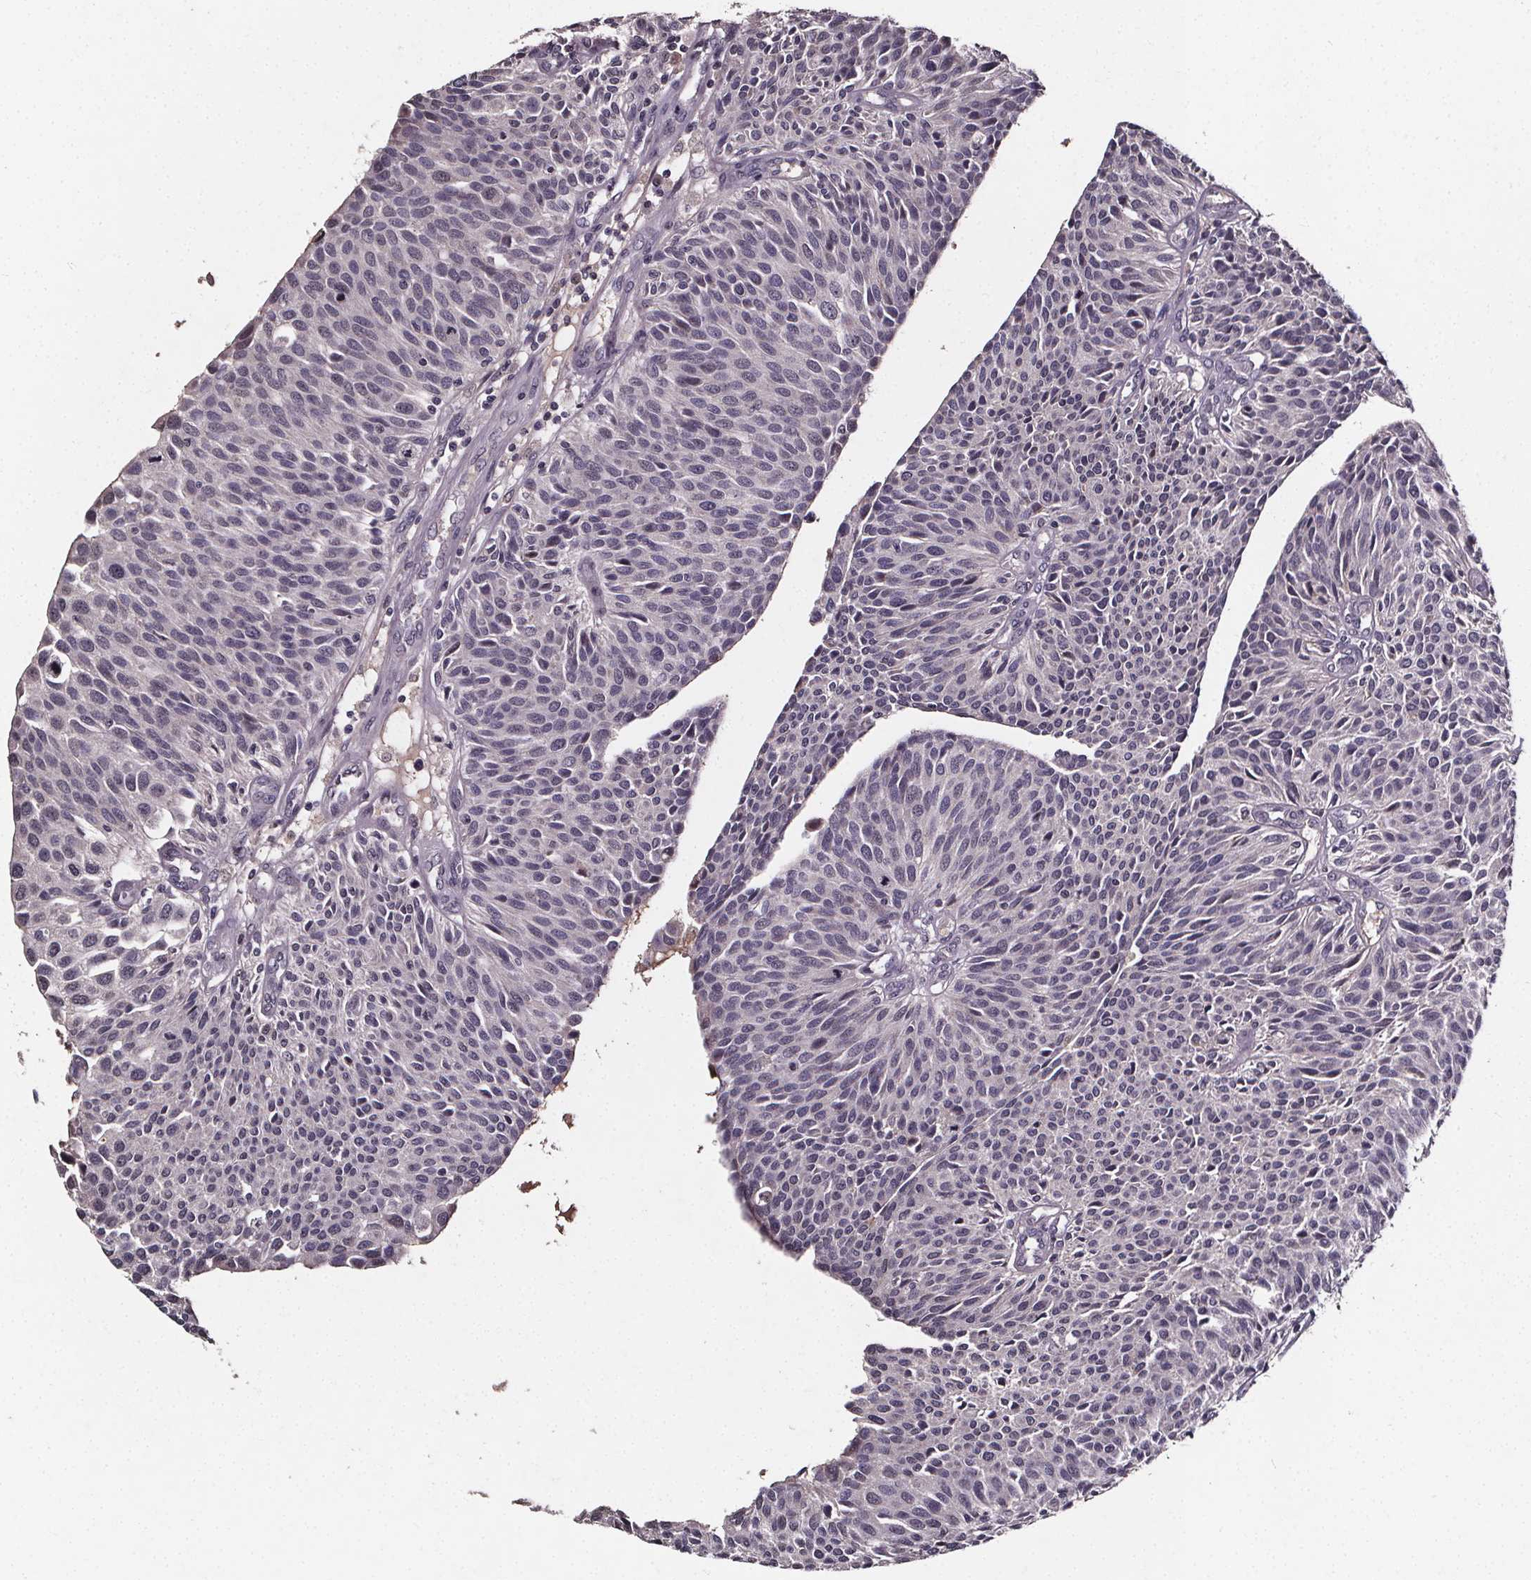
{"staining": {"intensity": "negative", "quantity": "none", "location": "none"}, "tissue": "urothelial cancer", "cell_type": "Tumor cells", "image_type": "cancer", "snomed": [{"axis": "morphology", "description": "Urothelial carcinoma, NOS"}, {"axis": "topography", "description": "Urinary bladder"}], "caption": "IHC micrograph of human urothelial cancer stained for a protein (brown), which shows no staining in tumor cells.", "gene": "SPAG8", "patient": {"sex": "male", "age": 55}}